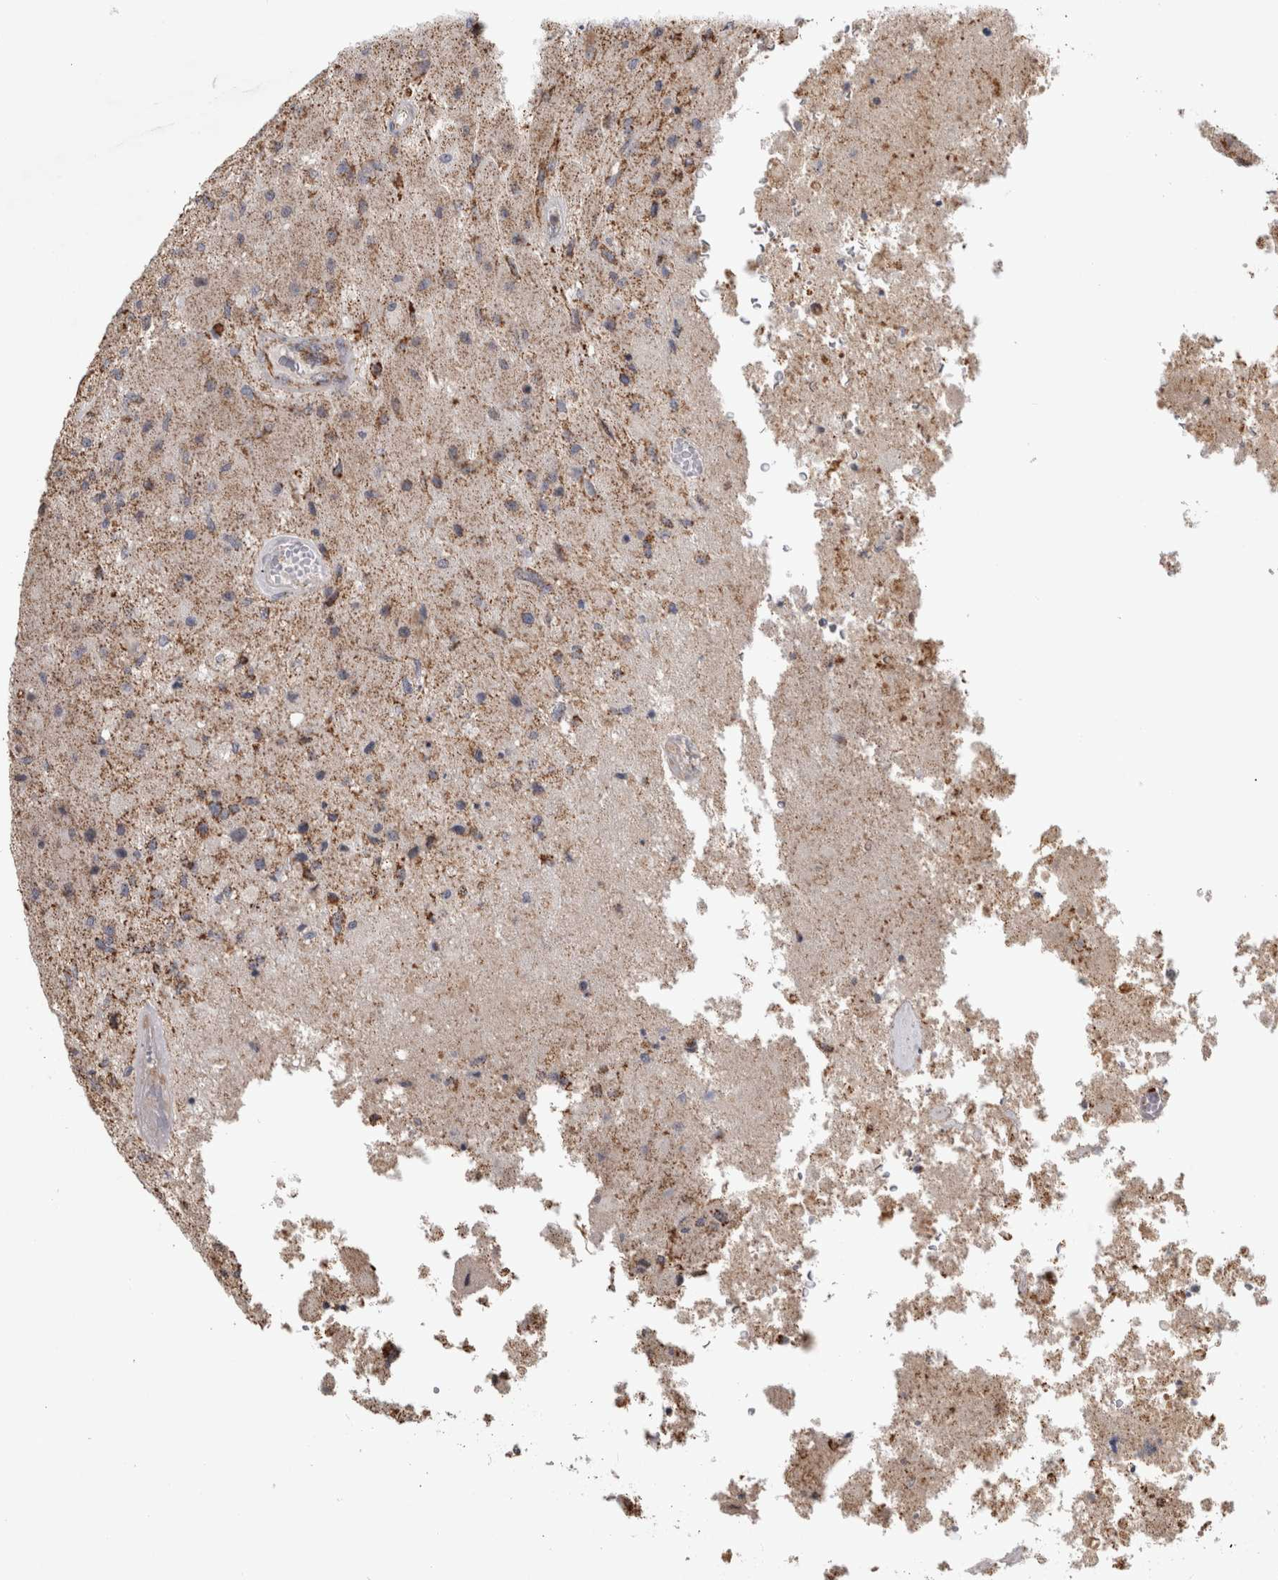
{"staining": {"intensity": "weak", "quantity": "<25%", "location": "cytoplasmic/membranous"}, "tissue": "glioma", "cell_type": "Tumor cells", "image_type": "cancer", "snomed": [{"axis": "morphology", "description": "Normal tissue, NOS"}, {"axis": "morphology", "description": "Glioma, malignant, High grade"}, {"axis": "topography", "description": "Cerebral cortex"}], "caption": "Tumor cells are negative for brown protein staining in glioma.", "gene": "ST8SIA1", "patient": {"sex": "male", "age": 77}}